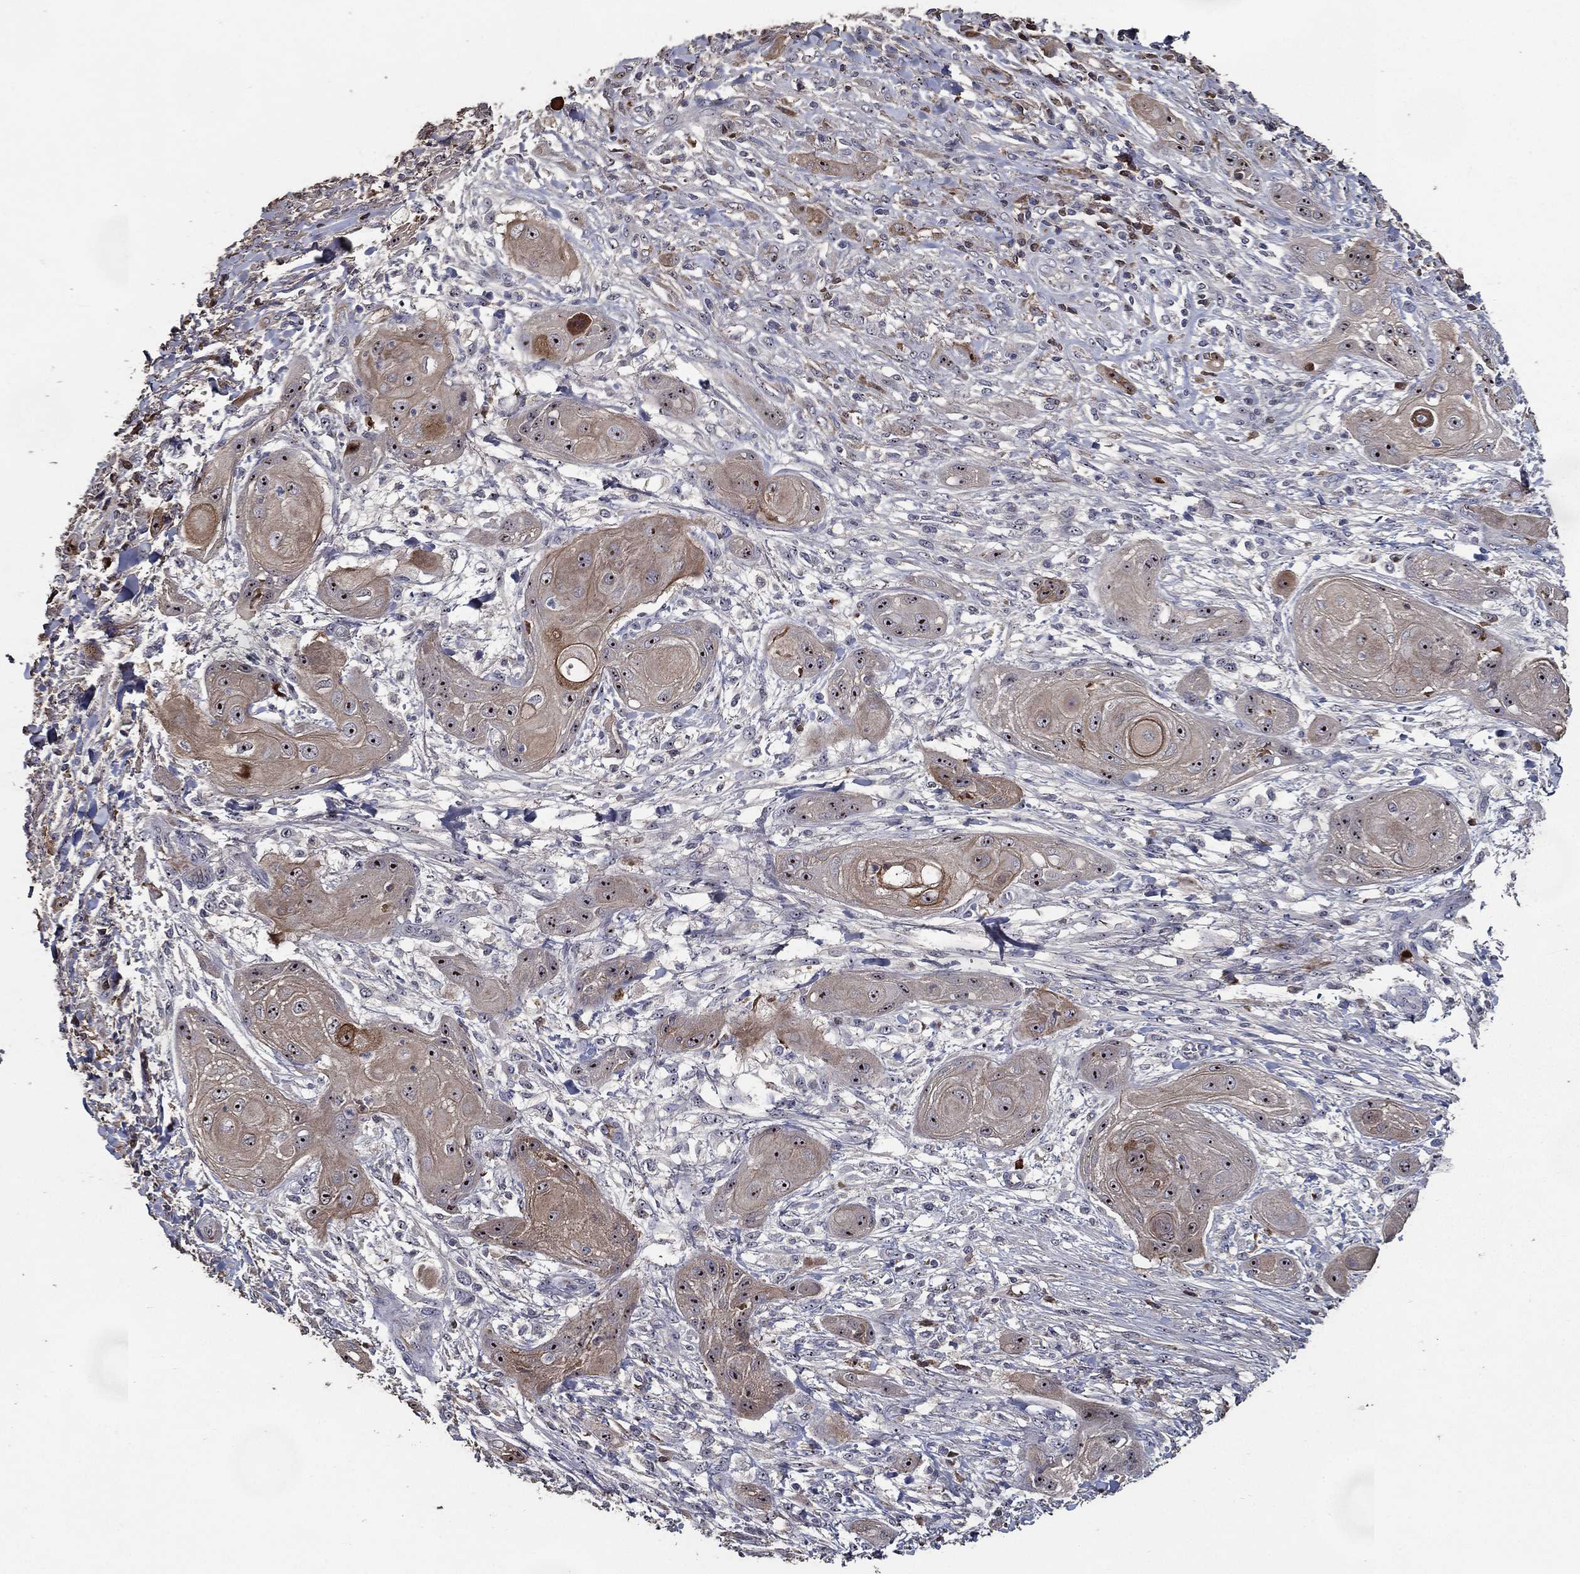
{"staining": {"intensity": "moderate", "quantity": "<25%", "location": "cytoplasmic/membranous,nuclear"}, "tissue": "skin cancer", "cell_type": "Tumor cells", "image_type": "cancer", "snomed": [{"axis": "morphology", "description": "Squamous cell carcinoma, NOS"}, {"axis": "topography", "description": "Skin"}], "caption": "About <25% of tumor cells in squamous cell carcinoma (skin) demonstrate moderate cytoplasmic/membranous and nuclear protein positivity as visualized by brown immunohistochemical staining.", "gene": "EFNA1", "patient": {"sex": "male", "age": 62}}